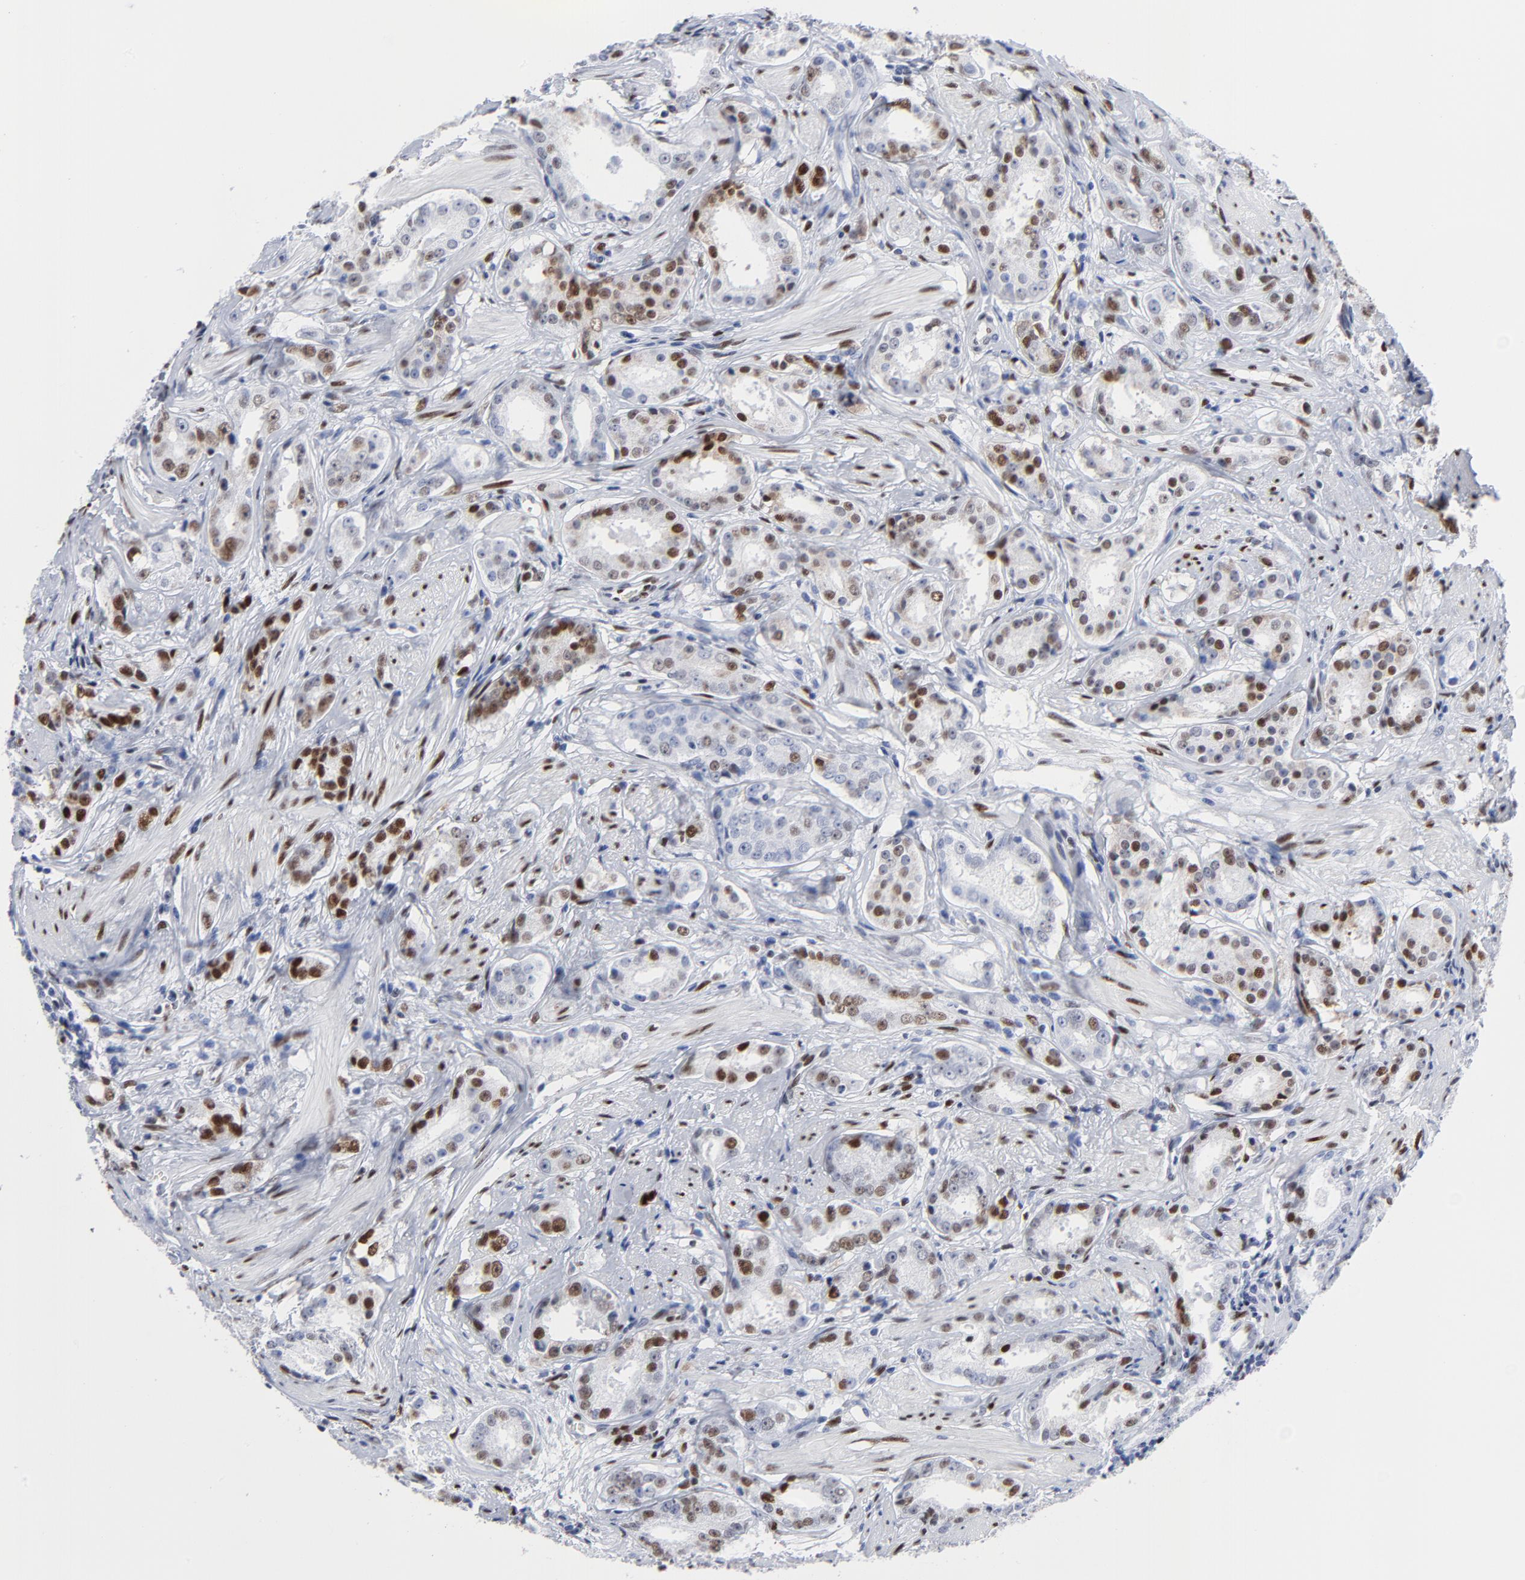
{"staining": {"intensity": "moderate", "quantity": "25%-75%", "location": "nuclear"}, "tissue": "prostate cancer", "cell_type": "Tumor cells", "image_type": "cancer", "snomed": [{"axis": "morphology", "description": "Adenocarcinoma, Medium grade"}, {"axis": "topography", "description": "Prostate"}], "caption": "A histopathology image showing moderate nuclear staining in approximately 25%-75% of tumor cells in prostate cancer (adenocarcinoma (medium-grade)), as visualized by brown immunohistochemical staining.", "gene": "JUN", "patient": {"sex": "male", "age": 53}}